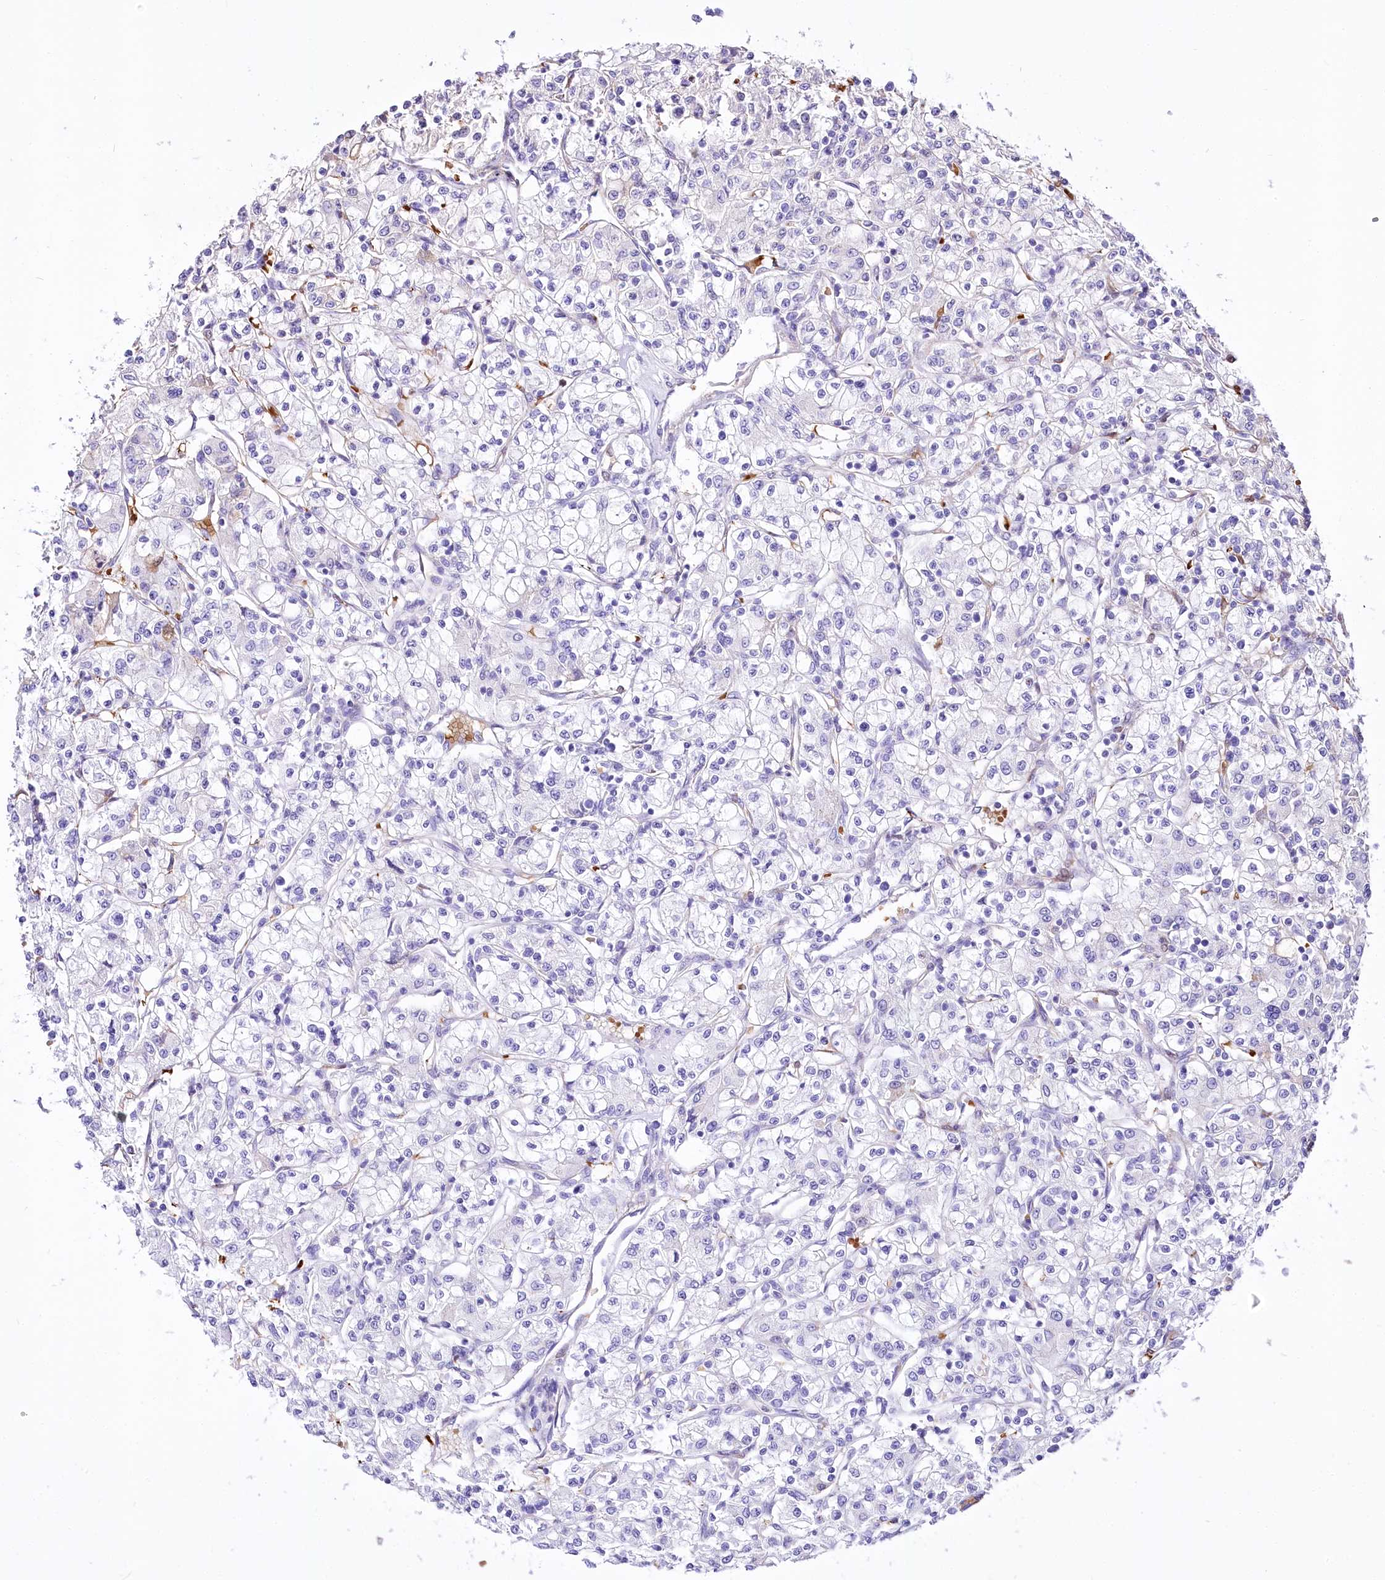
{"staining": {"intensity": "moderate", "quantity": "<25%", "location": "cytoplasmic/membranous"}, "tissue": "renal cancer", "cell_type": "Tumor cells", "image_type": "cancer", "snomed": [{"axis": "morphology", "description": "Adenocarcinoma, NOS"}, {"axis": "topography", "description": "Kidney"}], "caption": "Renal adenocarcinoma stained with a protein marker shows moderate staining in tumor cells.", "gene": "PTMS", "patient": {"sex": "female", "age": 59}}